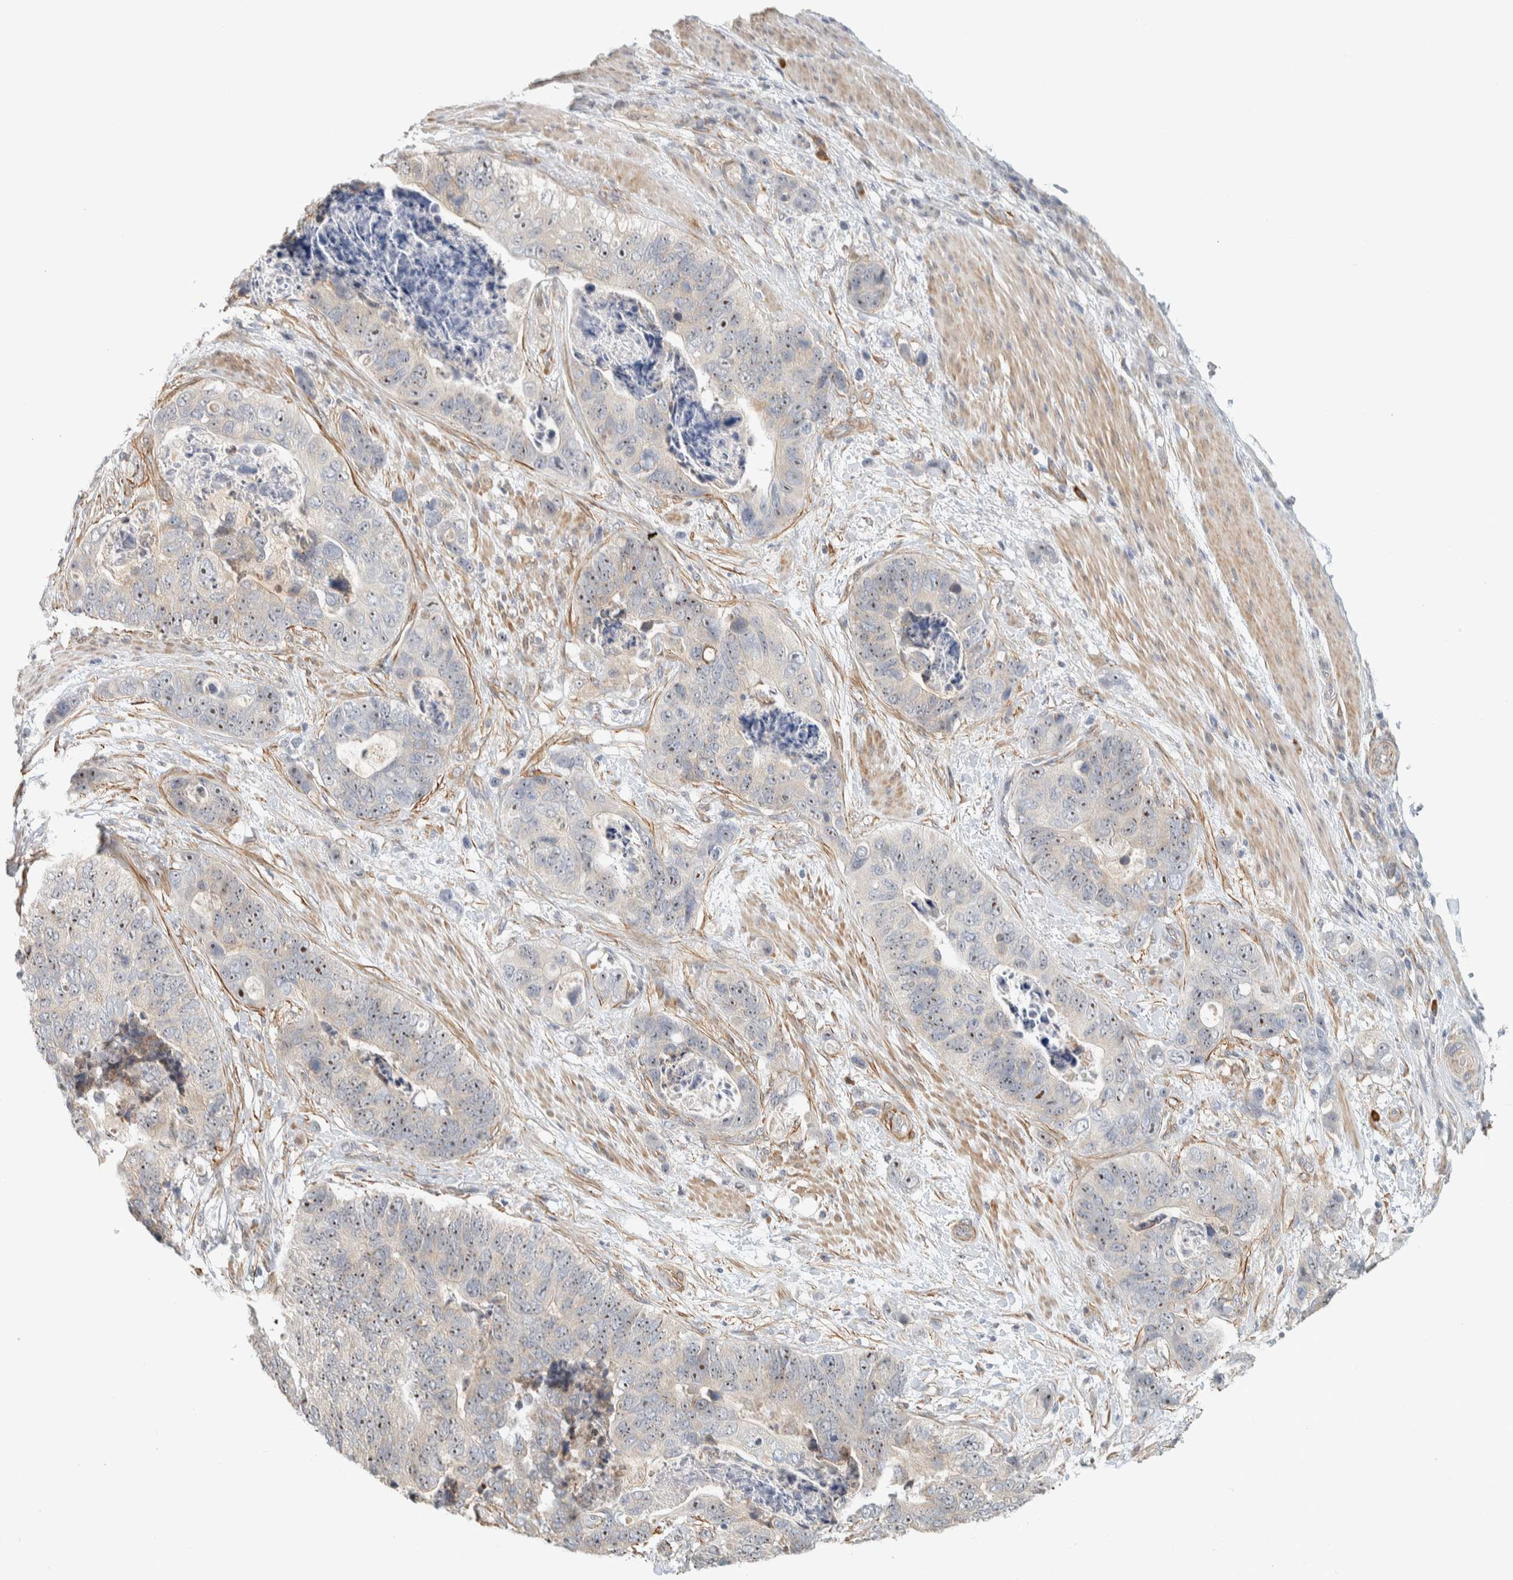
{"staining": {"intensity": "weak", "quantity": "<25%", "location": "nuclear"}, "tissue": "stomach cancer", "cell_type": "Tumor cells", "image_type": "cancer", "snomed": [{"axis": "morphology", "description": "Normal tissue, NOS"}, {"axis": "morphology", "description": "Adenocarcinoma, NOS"}, {"axis": "topography", "description": "Stomach"}], "caption": "The immunohistochemistry (IHC) histopathology image has no significant positivity in tumor cells of stomach cancer (adenocarcinoma) tissue.", "gene": "KLHL40", "patient": {"sex": "female", "age": 89}}